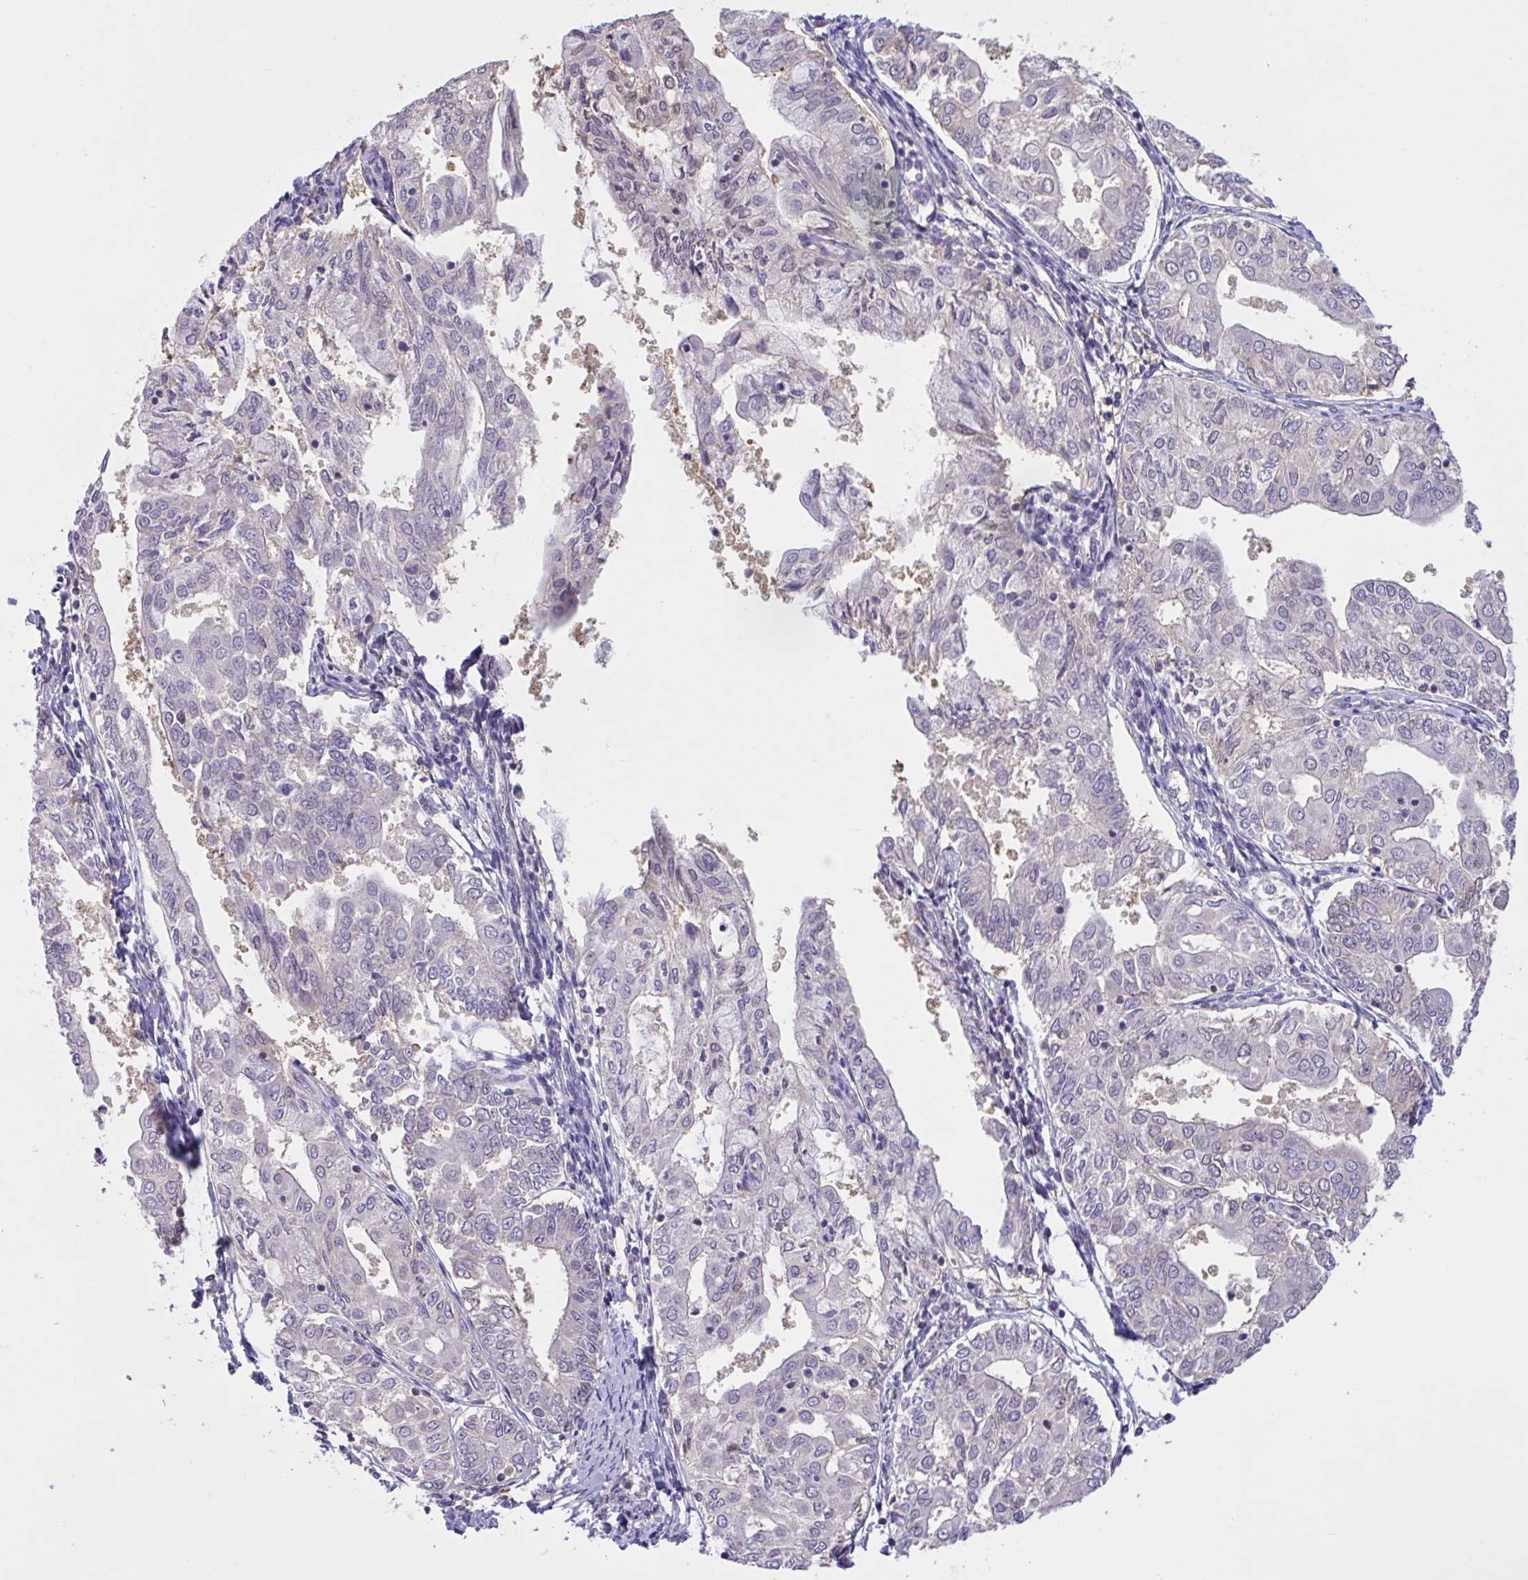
{"staining": {"intensity": "negative", "quantity": "none", "location": "none"}, "tissue": "endometrial cancer", "cell_type": "Tumor cells", "image_type": "cancer", "snomed": [{"axis": "morphology", "description": "Adenocarcinoma, NOS"}, {"axis": "topography", "description": "Endometrium"}], "caption": "This is a photomicrograph of IHC staining of adenocarcinoma (endometrial), which shows no staining in tumor cells. Nuclei are stained in blue.", "gene": "RBL1", "patient": {"sex": "female", "age": 68}}